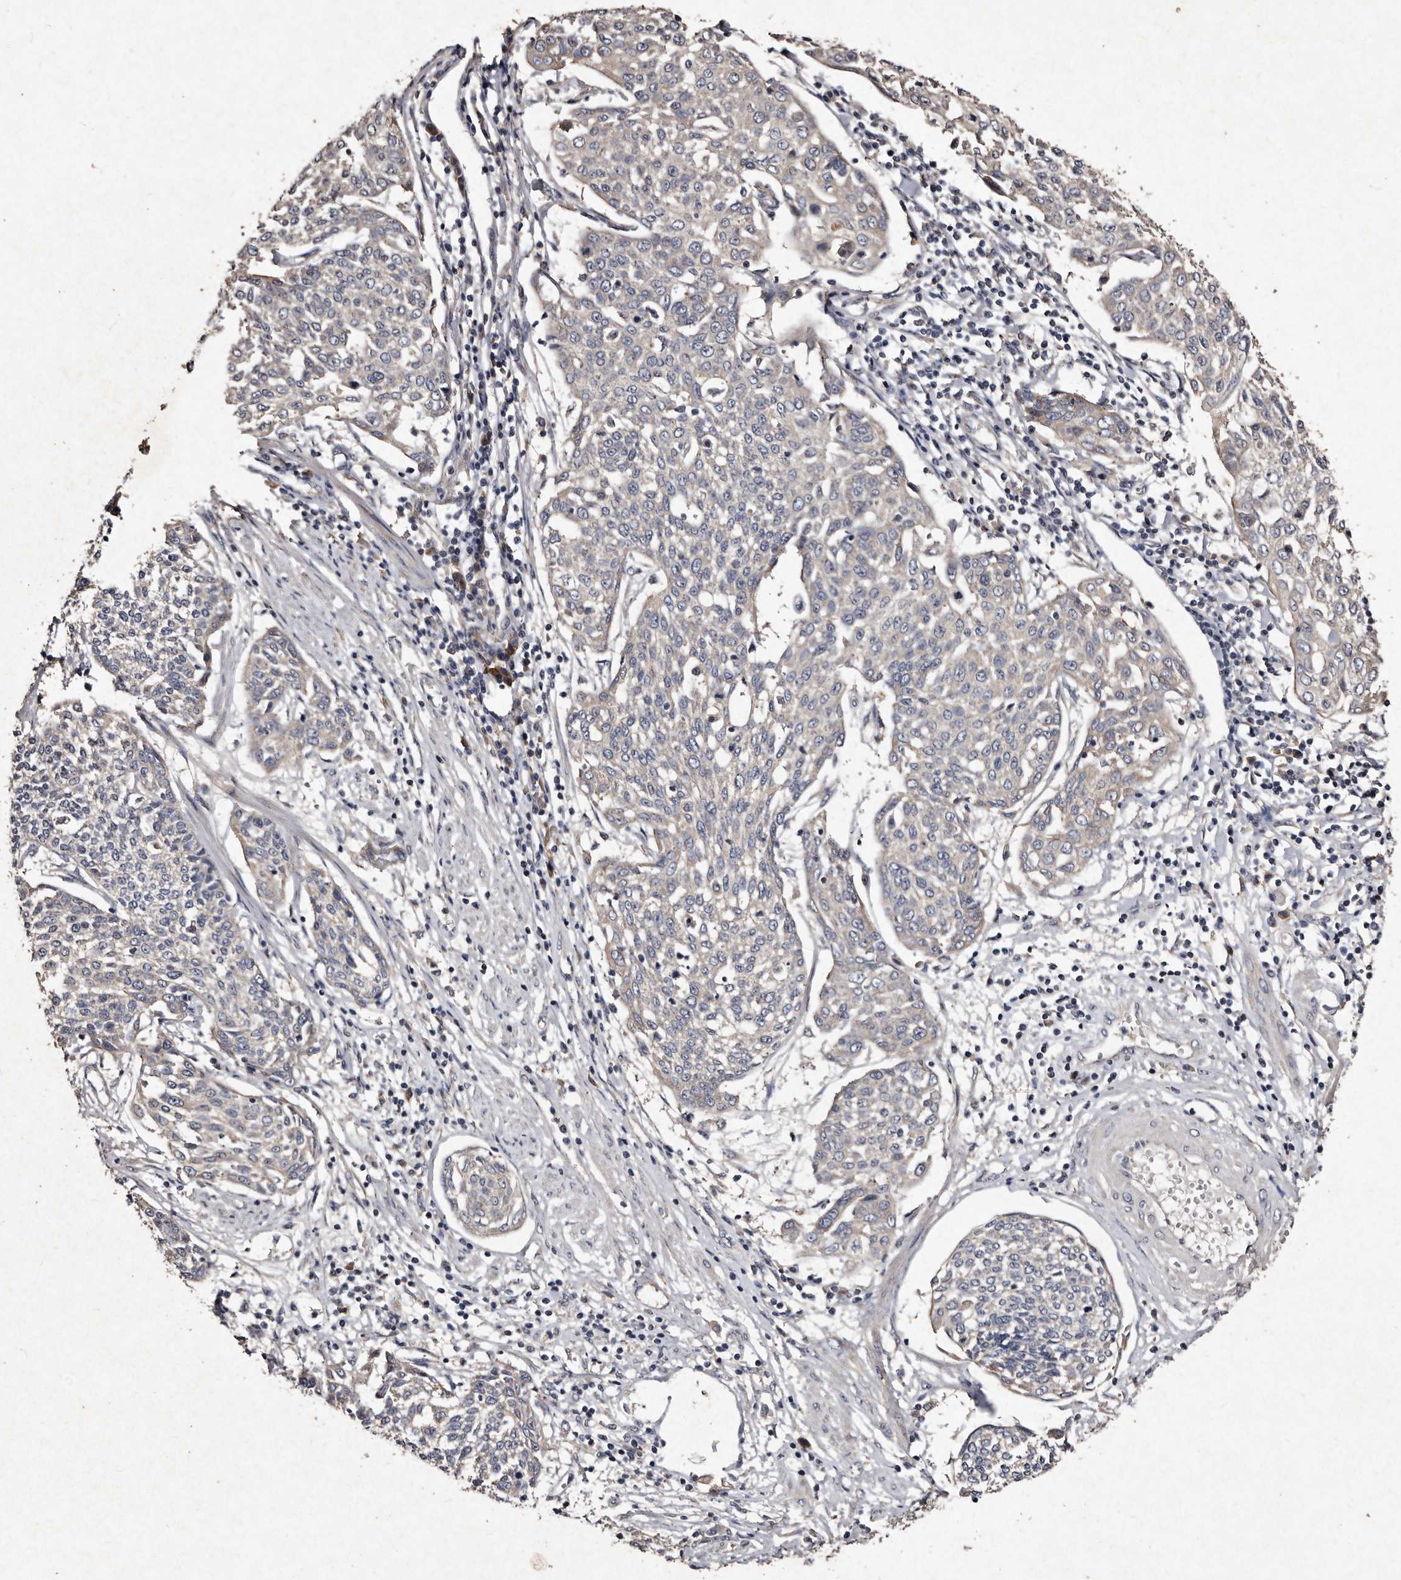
{"staining": {"intensity": "negative", "quantity": "none", "location": "none"}, "tissue": "cervical cancer", "cell_type": "Tumor cells", "image_type": "cancer", "snomed": [{"axis": "morphology", "description": "Squamous cell carcinoma, NOS"}, {"axis": "topography", "description": "Cervix"}], "caption": "Tumor cells are negative for protein expression in human squamous cell carcinoma (cervical). (IHC, brightfield microscopy, high magnification).", "gene": "TFB1M", "patient": {"sex": "female", "age": 34}}